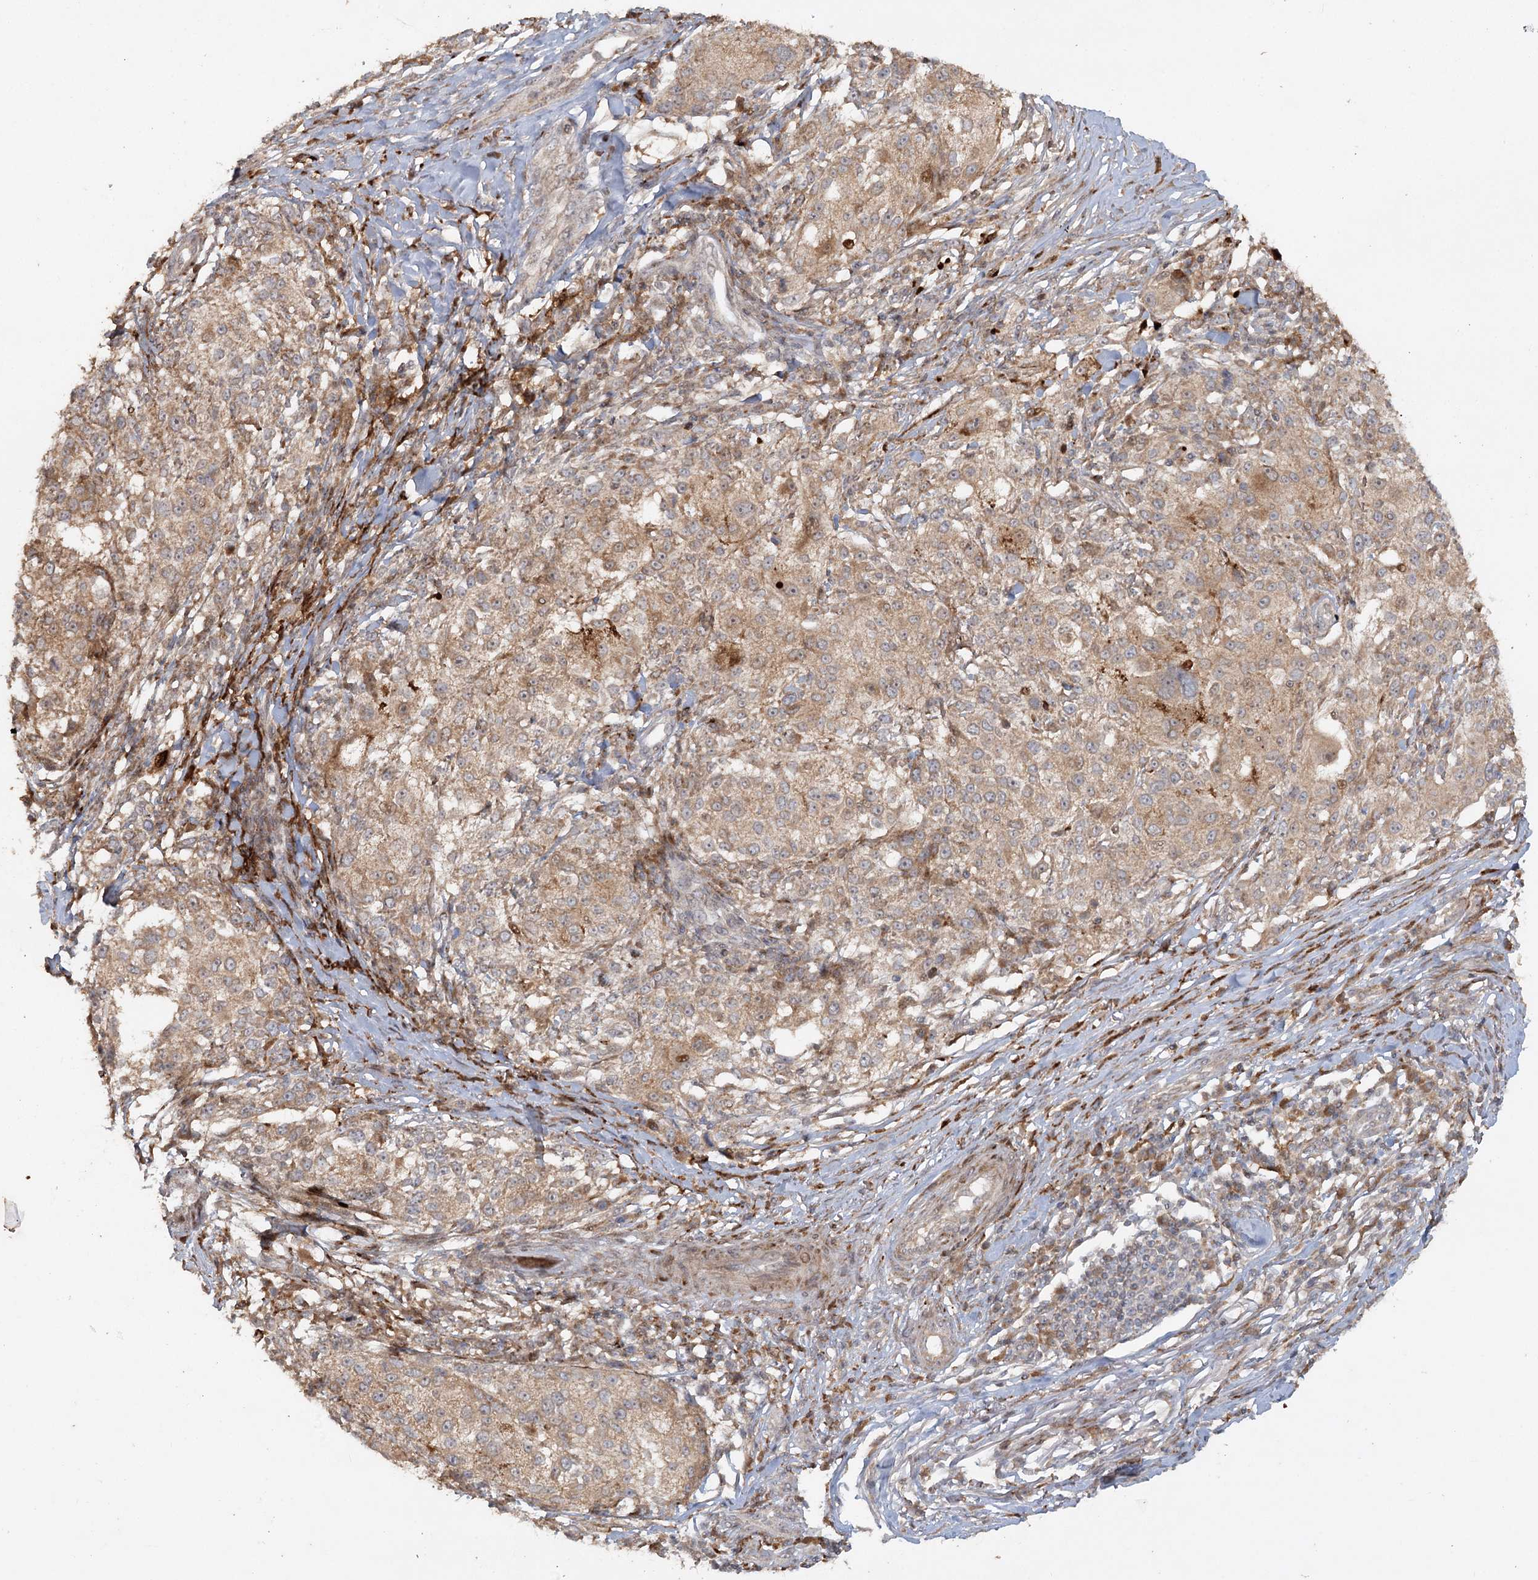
{"staining": {"intensity": "moderate", "quantity": ">75%", "location": "cytoplasmic/membranous"}, "tissue": "melanoma", "cell_type": "Tumor cells", "image_type": "cancer", "snomed": [{"axis": "morphology", "description": "Necrosis, NOS"}, {"axis": "morphology", "description": "Malignant melanoma, NOS"}, {"axis": "topography", "description": "Skin"}], "caption": "Malignant melanoma stained with a brown dye displays moderate cytoplasmic/membranous positive expression in approximately >75% of tumor cells.", "gene": "KBTBD4", "patient": {"sex": "female", "age": 87}}